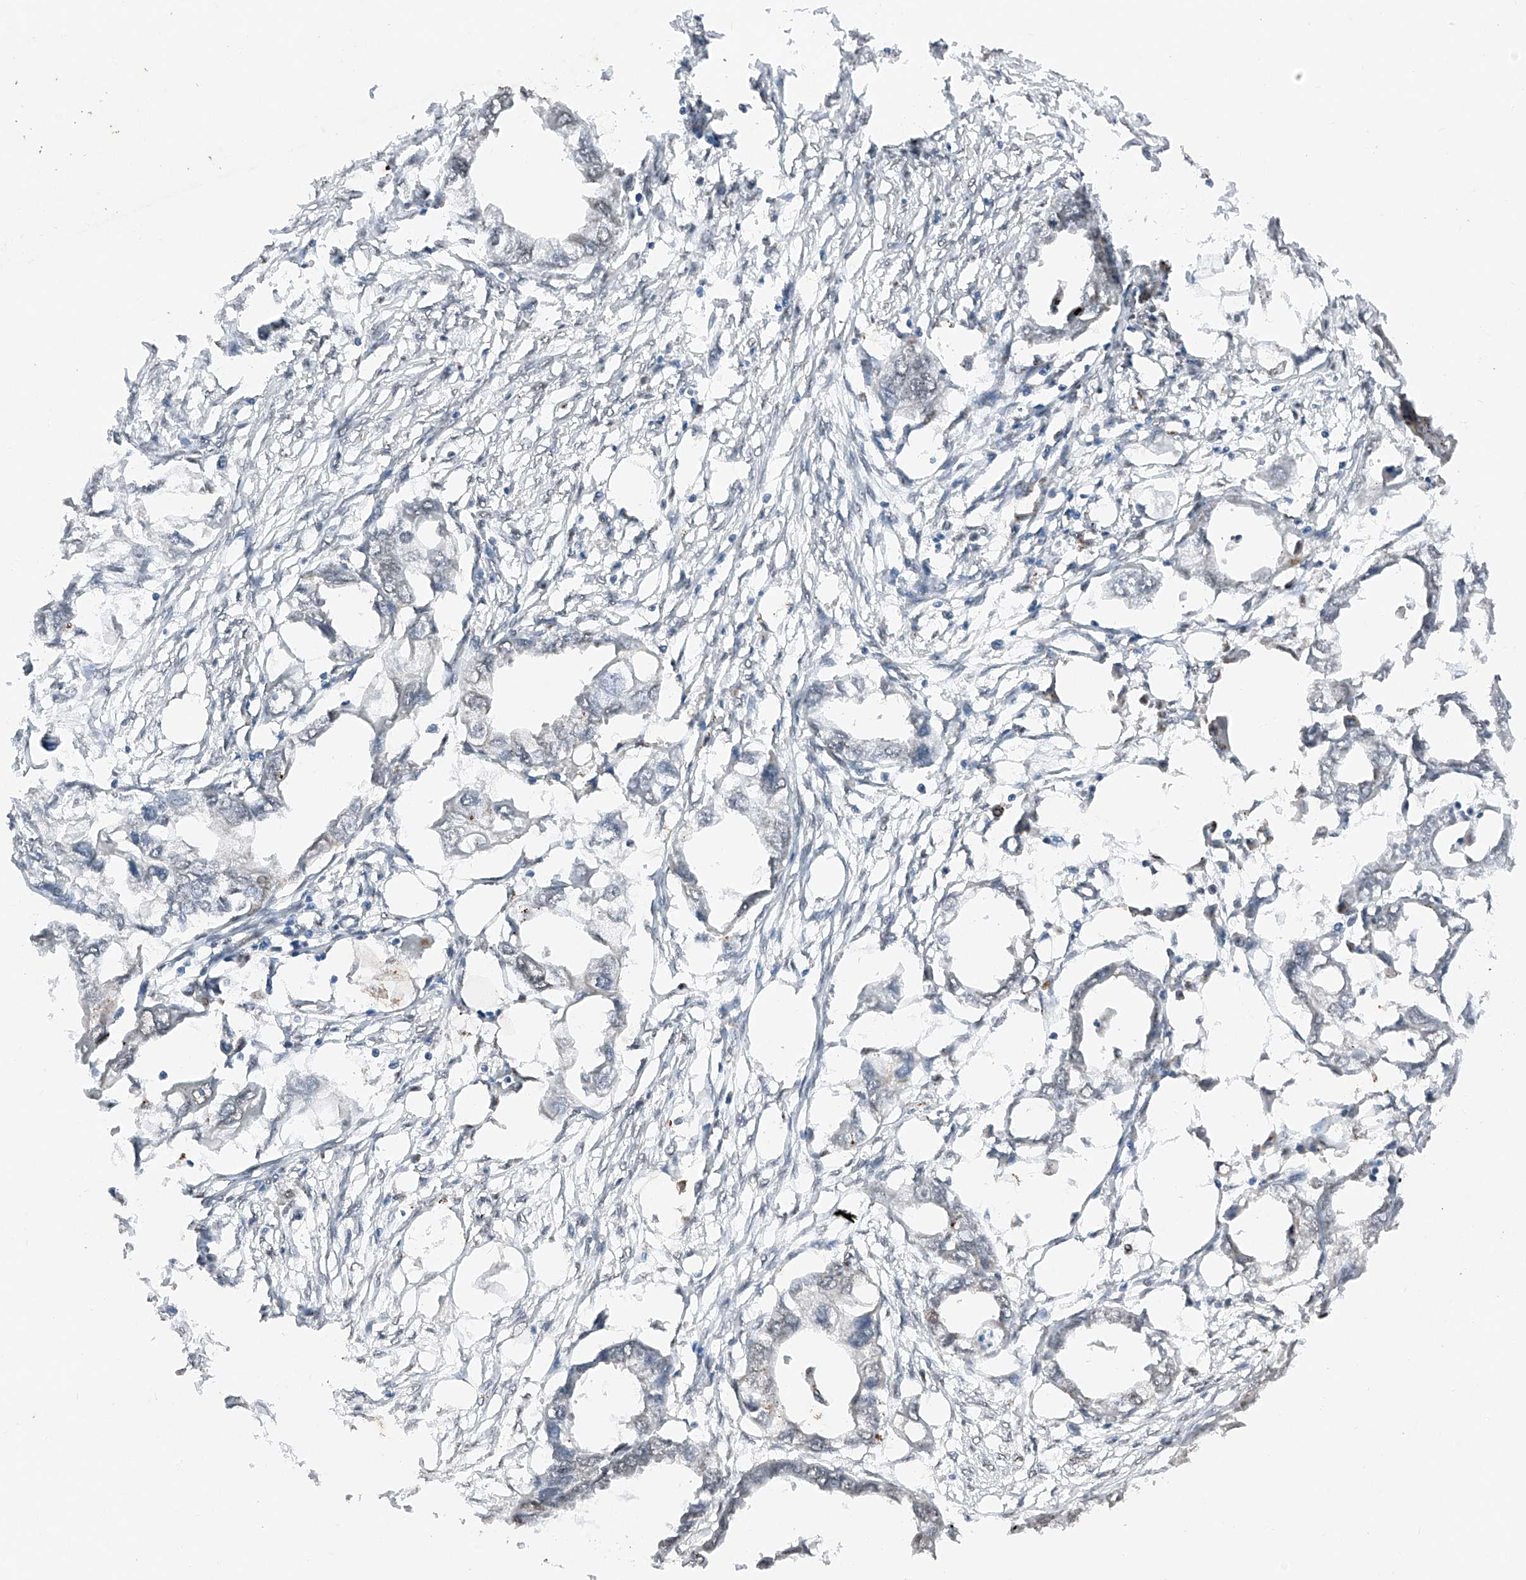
{"staining": {"intensity": "negative", "quantity": "none", "location": "none"}, "tissue": "endometrial cancer", "cell_type": "Tumor cells", "image_type": "cancer", "snomed": [{"axis": "morphology", "description": "Adenocarcinoma, NOS"}, {"axis": "morphology", "description": "Adenocarcinoma, metastatic, NOS"}, {"axis": "topography", "description": "Adipose tissue"}, {"axis": "topography", "description": "Endometrium"}], "caption": "A micrograph of endometrial cancer stained for a protein exhibits no brown staining in tumor cells.", "gene": "TBX4", "patient": {"sex": "female", "age": 67}}